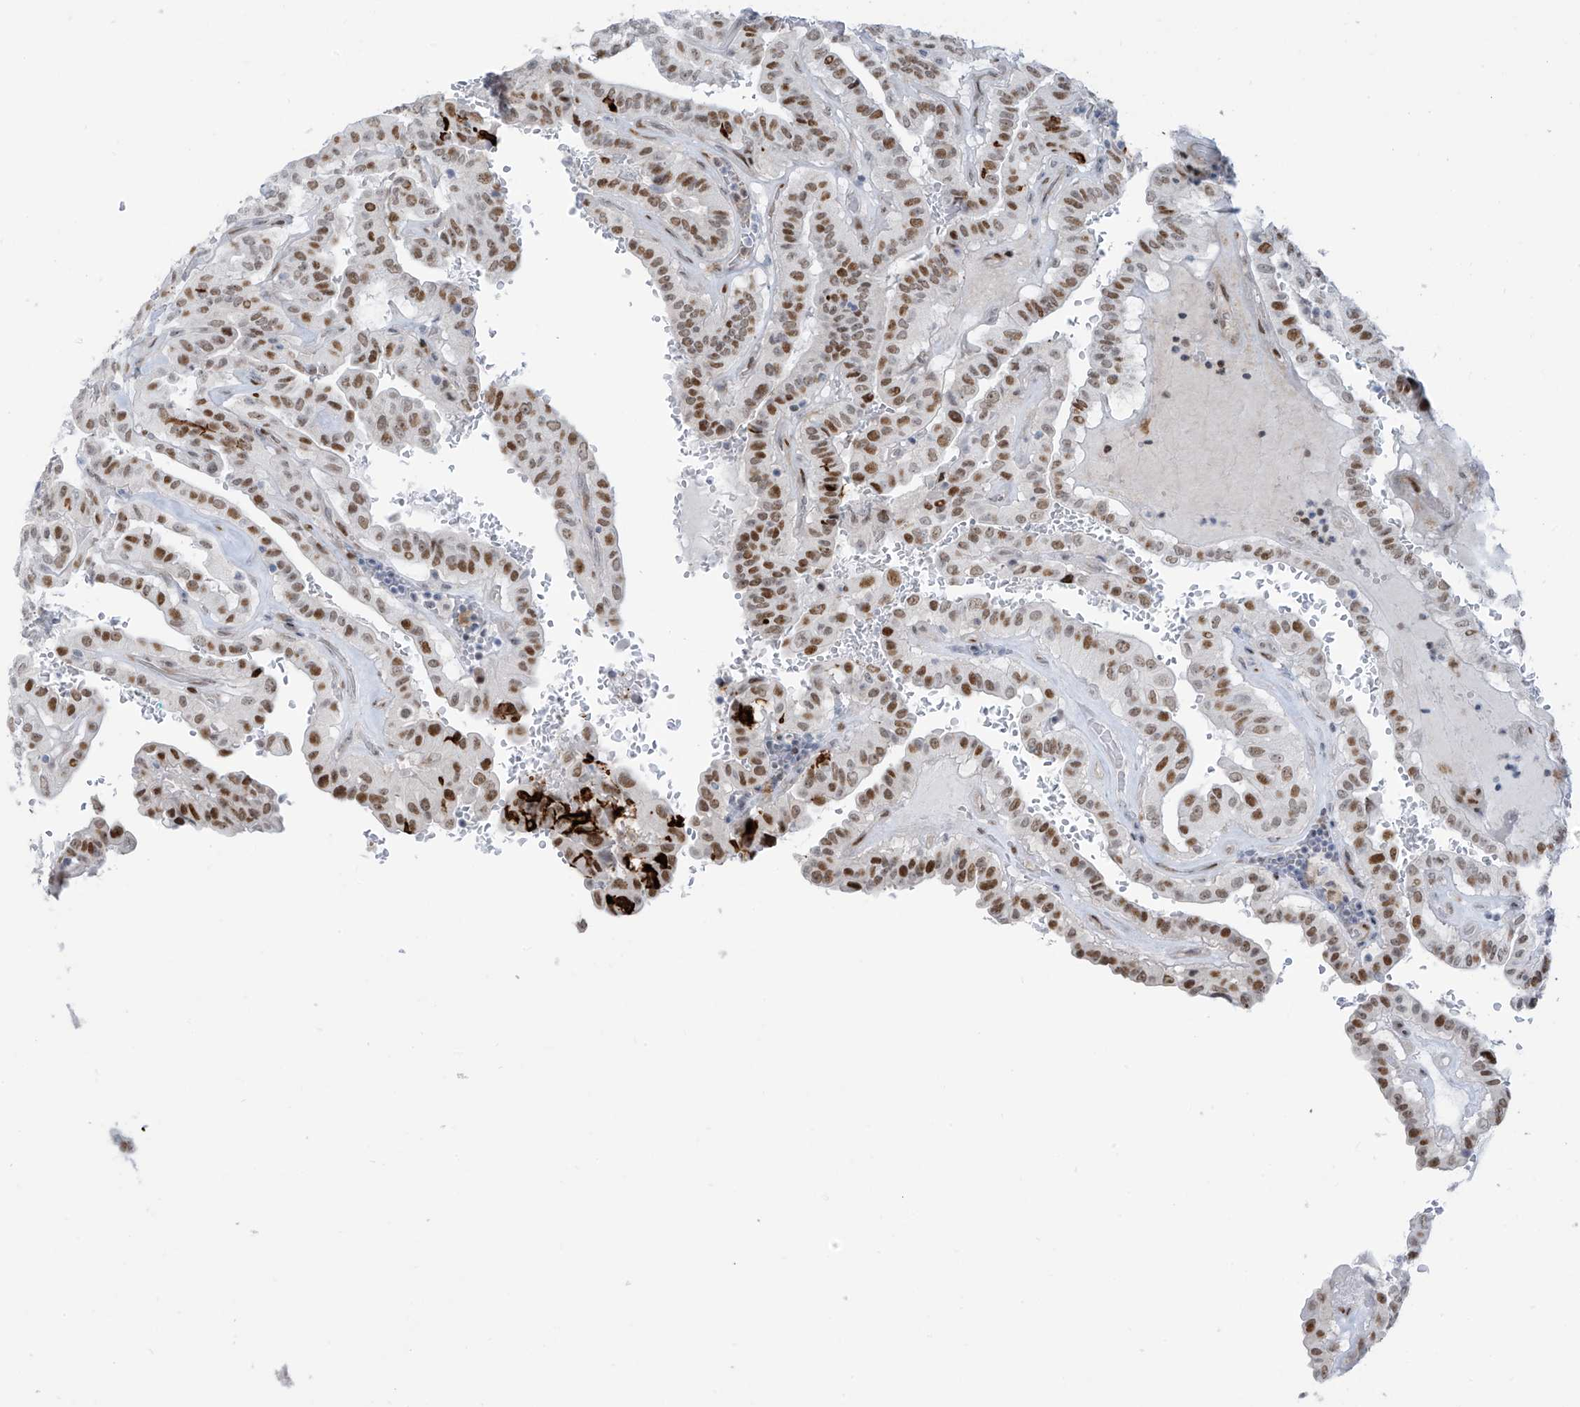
{"staining": {"intensity": "moderate", "quantity": ">75%", "location": "nuclear"}, "tissue": "thyroid cancer", "cell_type": "Tumor cells", "image_type": "cancer", "snomed": [{"axis": "morphology", "description": "Papillary adenocarcinoma, NOS"}, {"axis": "topography", "description": "Thyroid gland"}], "caption": "Immunohistochemistry (IHC) staining of thyroid cancer, which demonstrates medium levels of moderate nuclear expression in approximately >75% of tumor cells indicating moderate nuclear protein expression. The staining was performed using DAB (3,3'-diaminobenzidine) (brown) for protein detection and nuclei were counterstained in hematoxylin (blue).", "gene": "LIN9", "patient": {"sex": "male", "age": 77}}